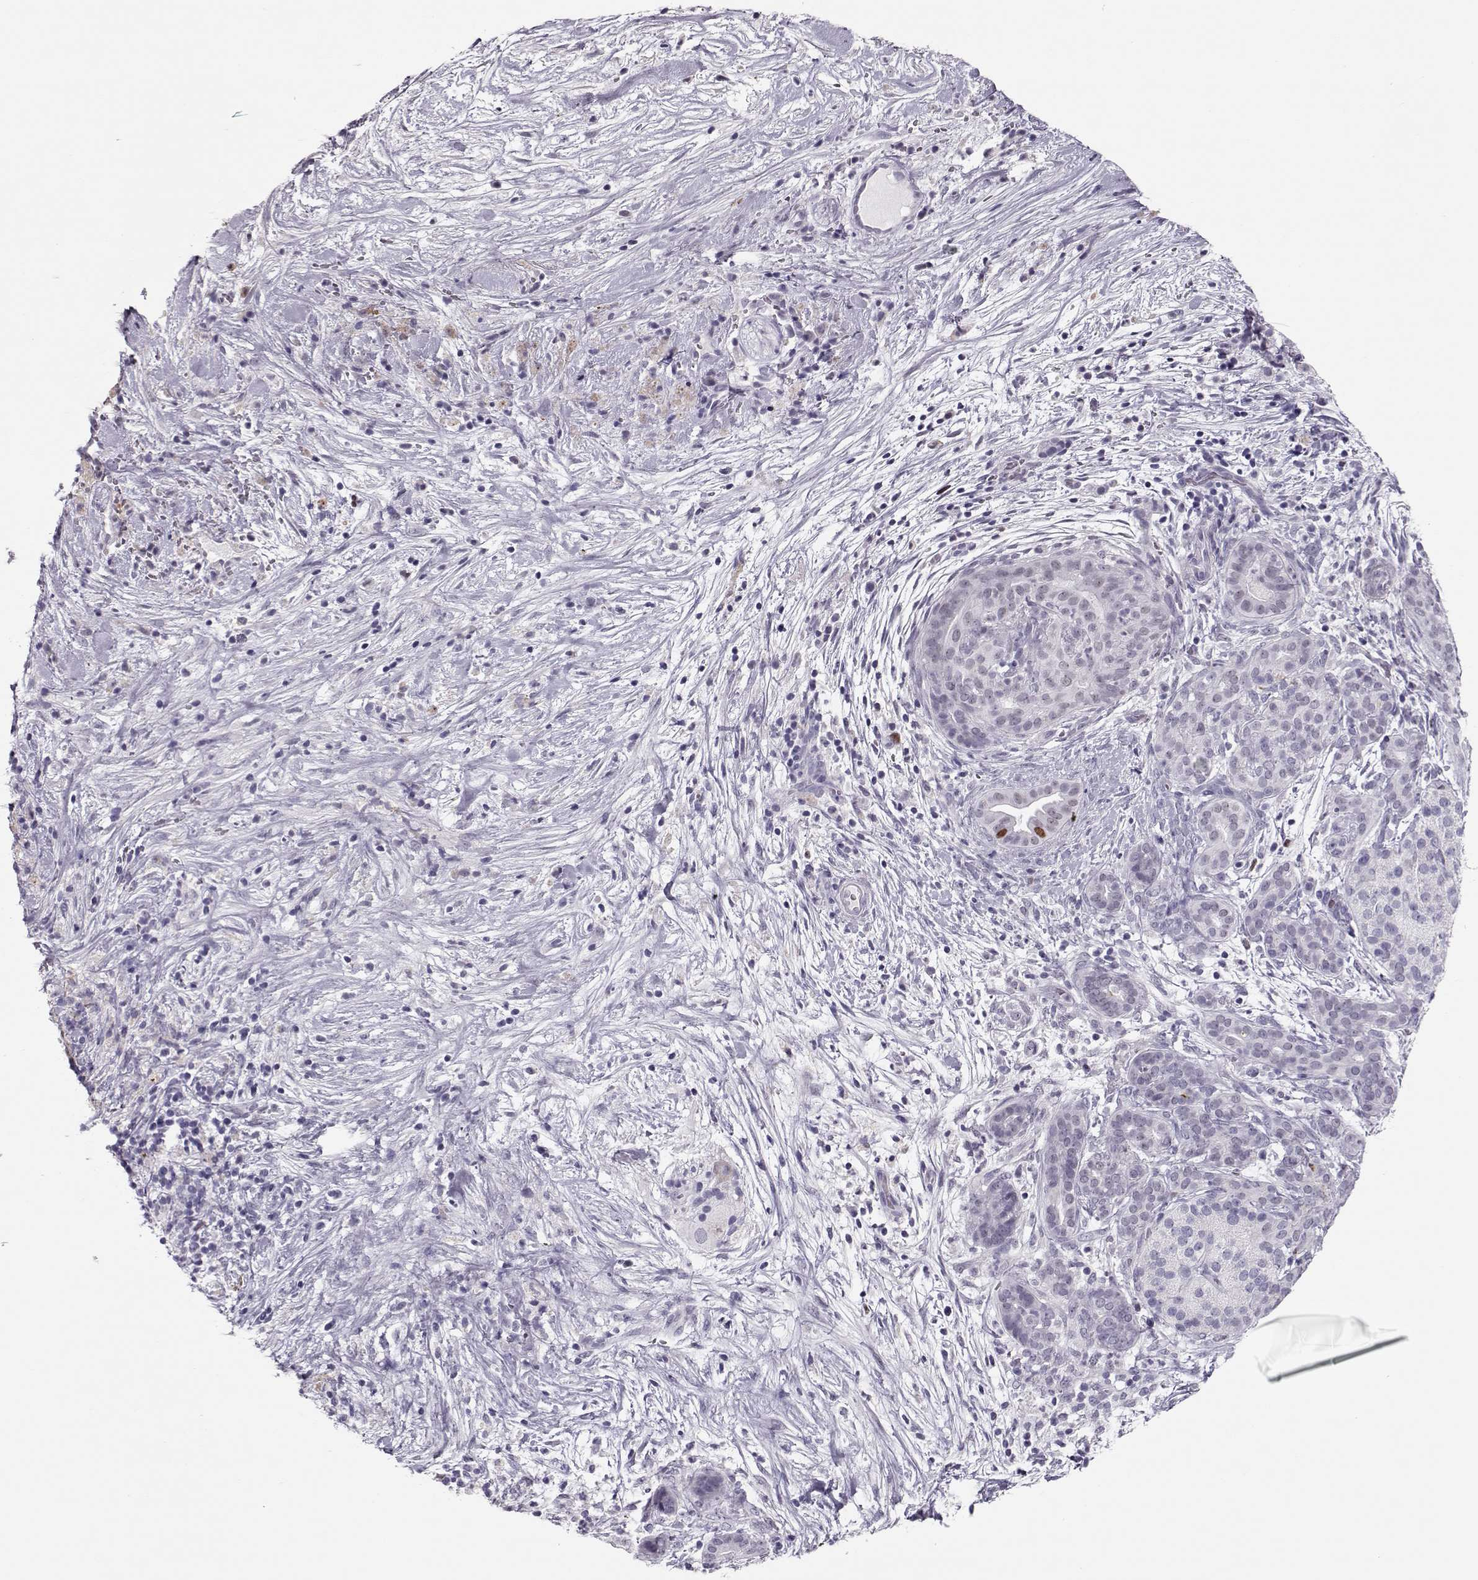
{"staining": {"intensity": "negative", "quantity": "none", "location": "none"}, "tissue": "pancreatic cancer", "cell_type": "Tumor cells", "image_type": "cancer", "snomed": [{"axis": "morphology", "description": "Adenocarcinoma, NOS"}, {"axis": "topography", "description": "Pancreas"}], "caption": "This is an immunohistochemistry (IHC) photomicrograph of human pancreatic cancer. There is no expression in tumor cells.", "gene": "SGO1", "patient": {"sex": "male", "age": 44}}